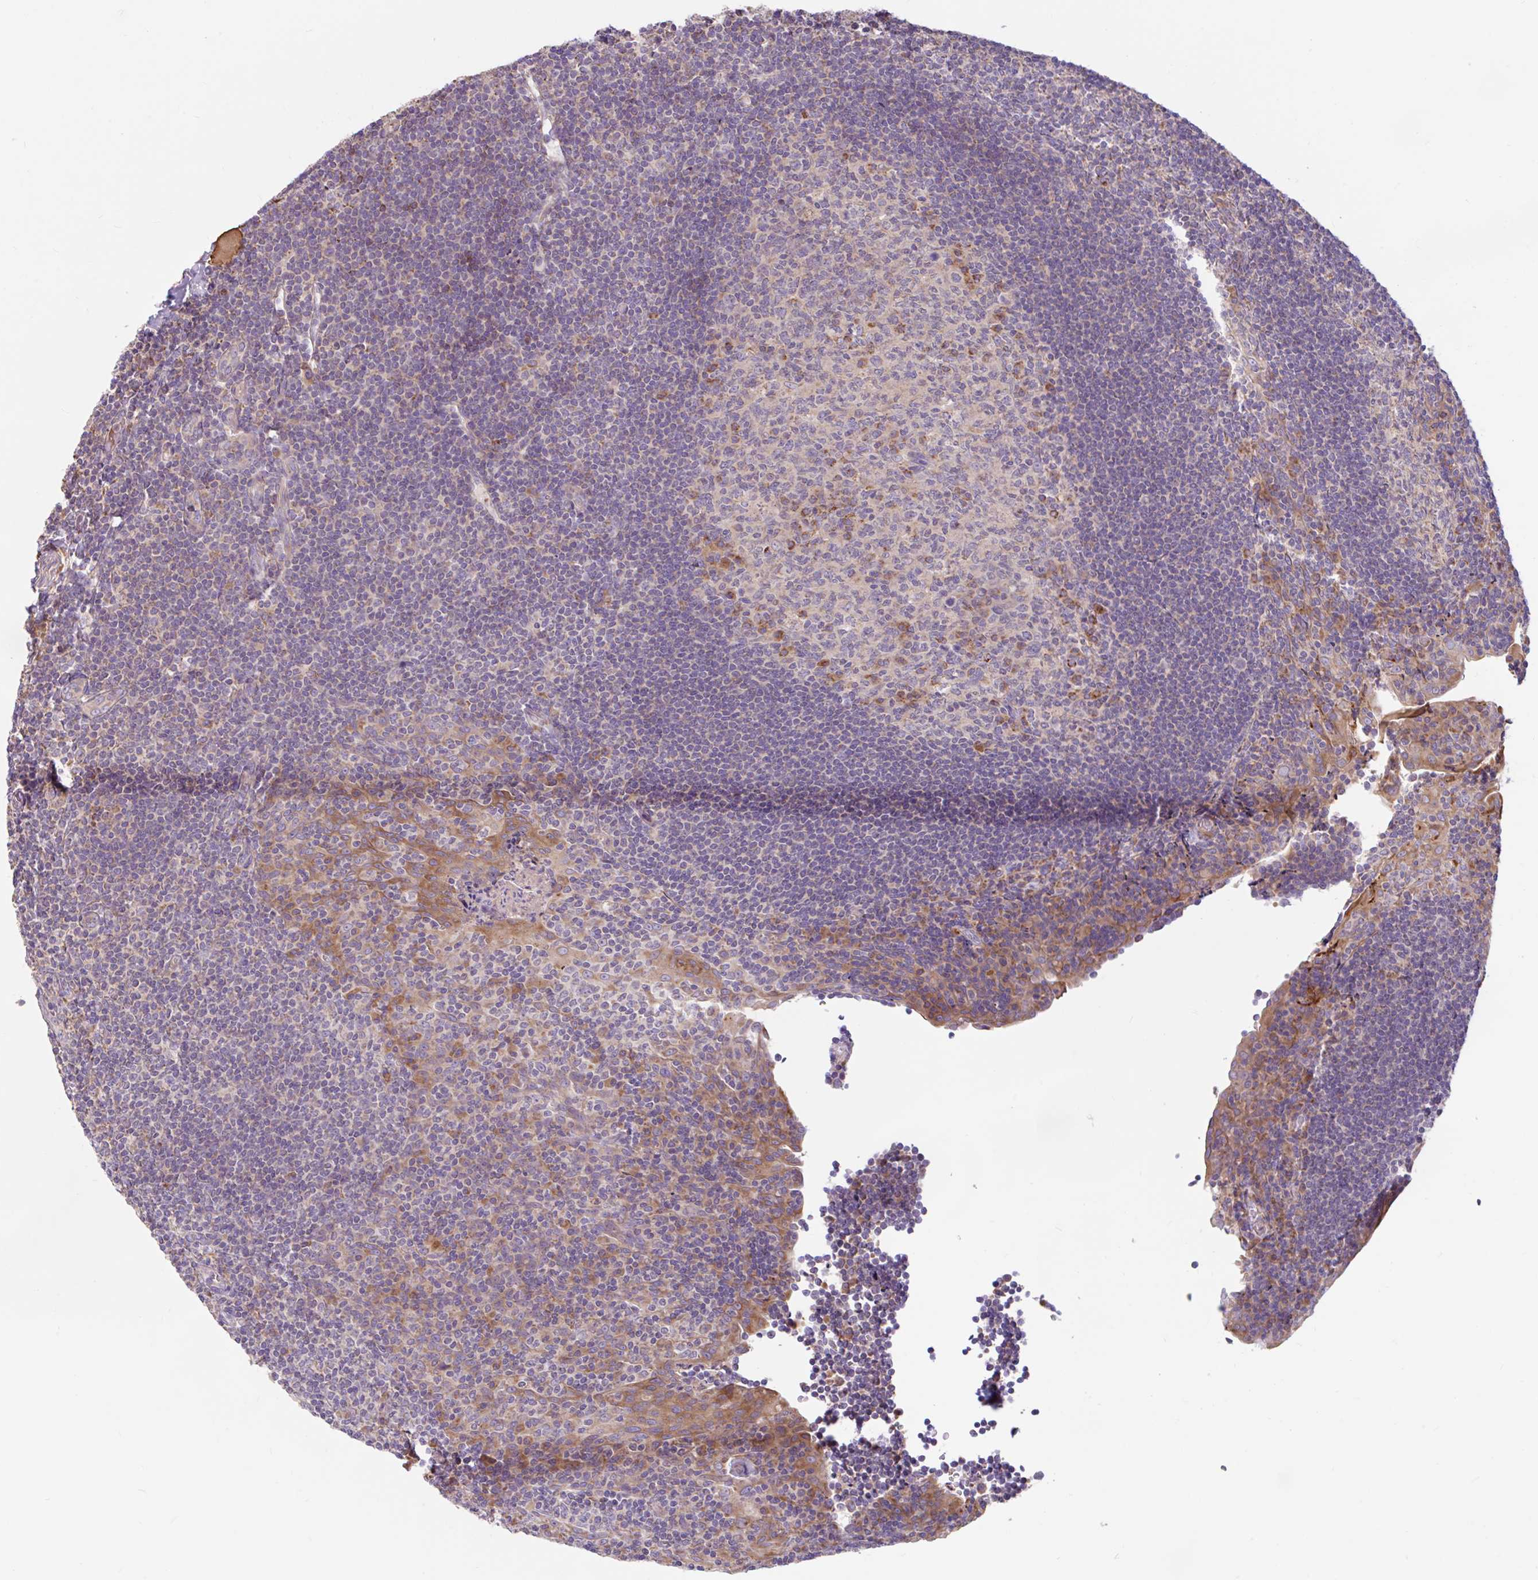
{"staining": {"intensity": "moderate", "quantity": "<25%", "location": "cytoplasmic/membranous"}, "tissue": "tonsil", "cell_type": "Germinal center cells", "image_type": "normal", "snomed": [{"axis": "morphology", "description": "Normal tissue, NOS"}, {"axis": "topography", "description": "Tonsil"}], "caption": "About <25% of germinal center cells in benign human tonsil show moderate cytoplasmic/membranous protein staining as visualized by brown immunohistochemical staining.", "gene": "RALBP1", "patient": {"sex": "male", "age": 17}}